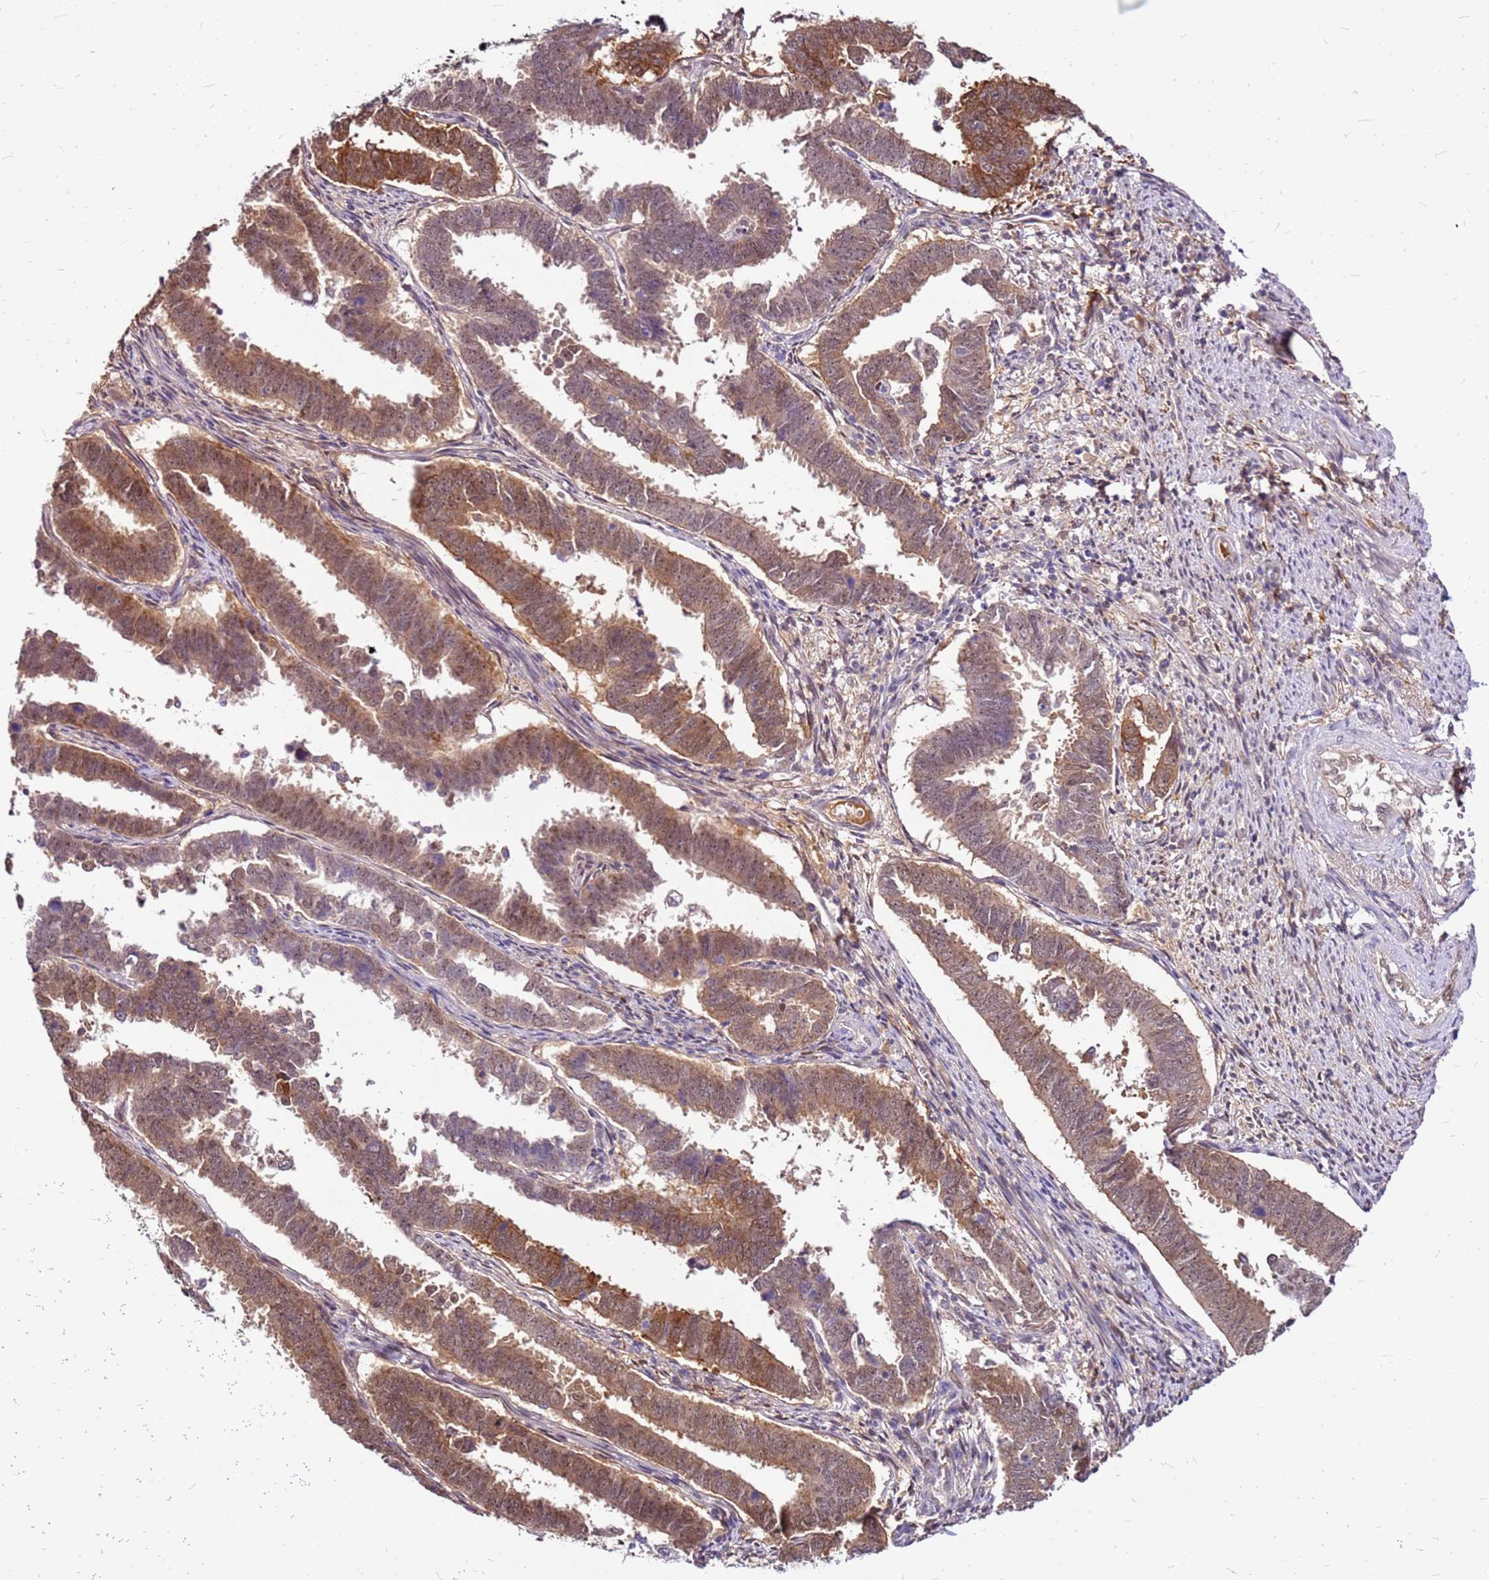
{"staining": {"intensity": "moderate", "quantity": ">75%", "location": "cytoplasmic/membranous,nuclear"}, "tissue": "endometrial cancer", "cell_type": "Tumor cells", "image_type": "cancer", "snomed": [{"axis": "morphology", "description": "Adenocarcinoma, NOS"}, {"axis": "topography", "description": "Endometrium"}], "caption": "Endometrial cancer stained with IHC reveals moderate cytoplasmic/membranous and nuclear positivity in approximately >75% of tumor cells. The staining was performed using DAB (3,3'-diaminobenzidine), with brown indicating positive protein expression. Nuclei are stained blue with hematoxylin.", "gene": "ALDH1A3", "patient": {"sex": "female", "age": 75}}